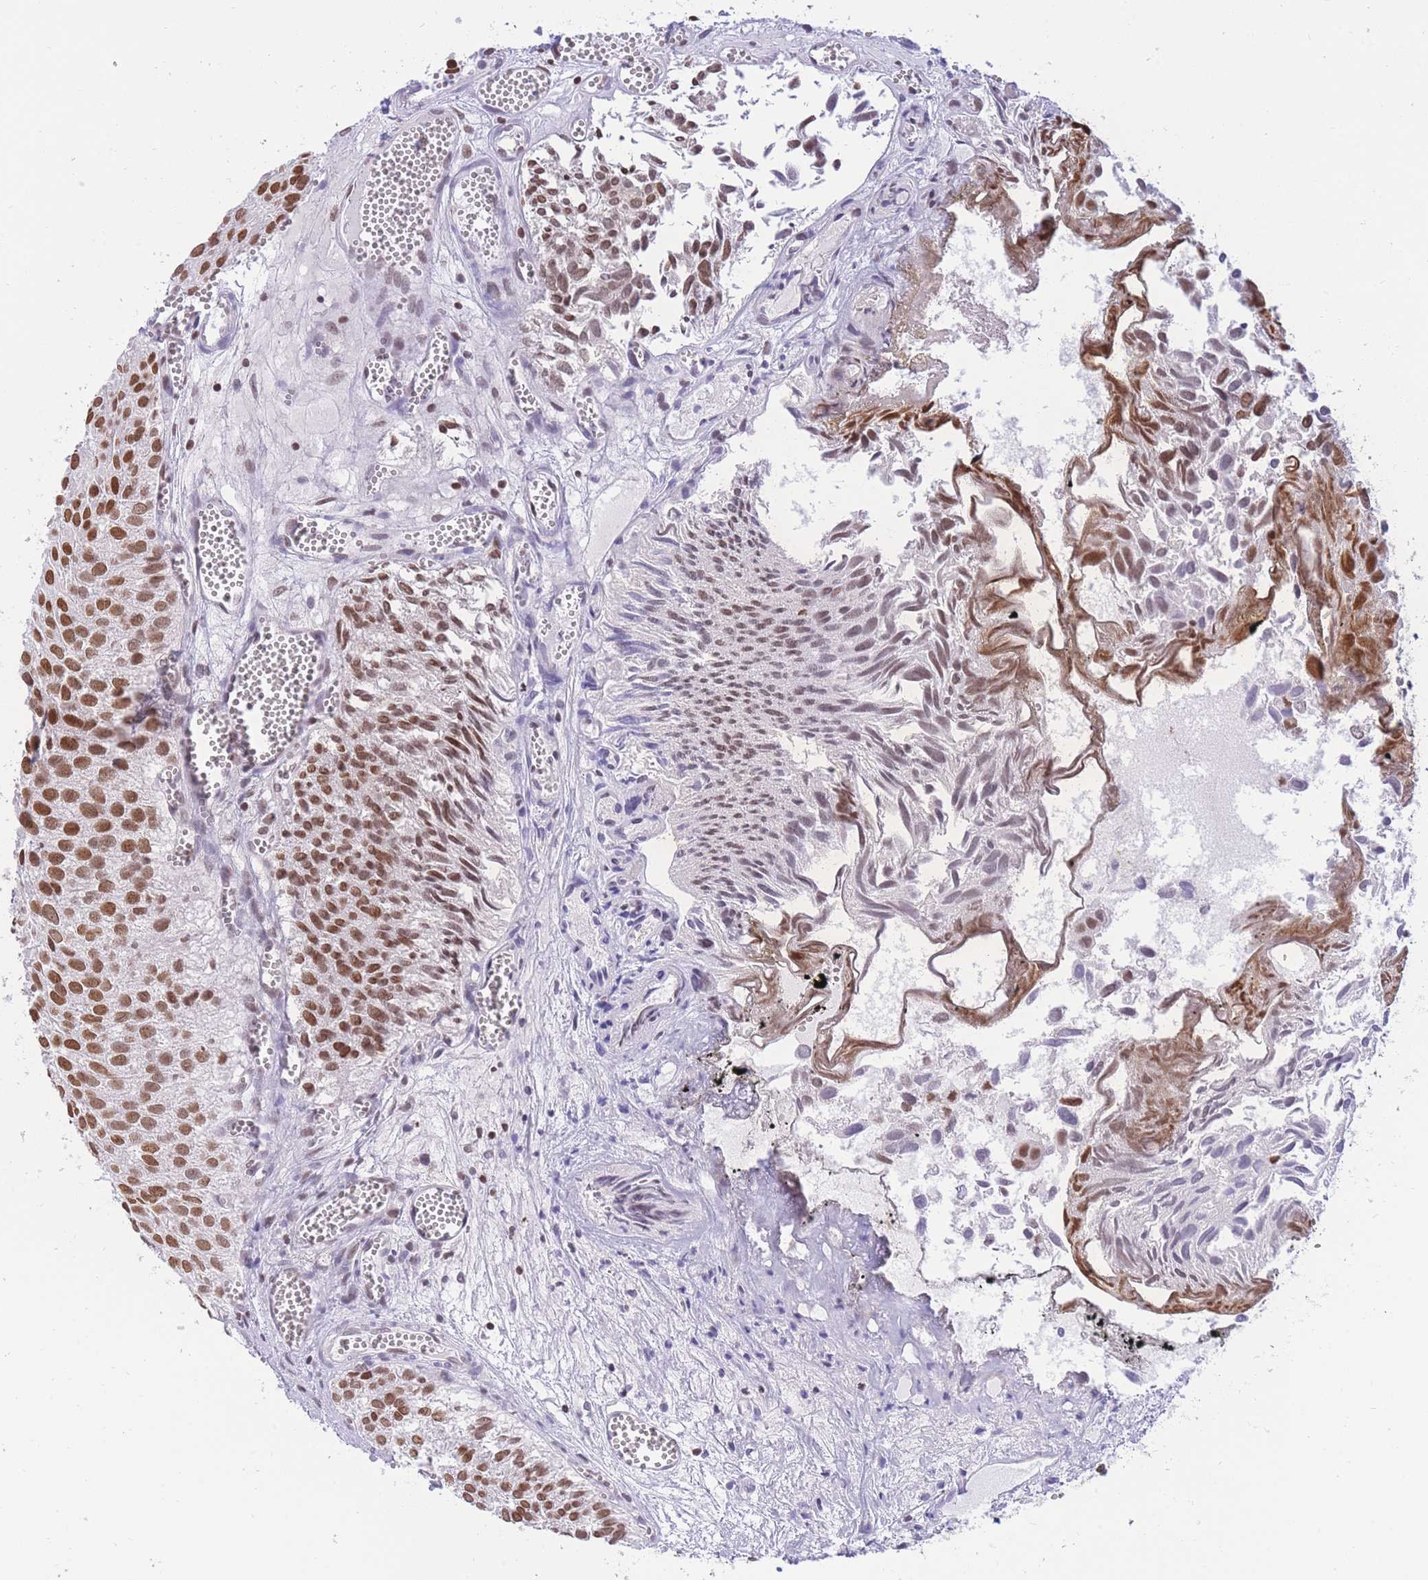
{"staining": {"intensity": "moderate", "quantity": ">75%", "location": "nuclear"}, "tissue": "urothelial cancer", "cell_type": "Tumor cells", "image_type": "cancer", "snomed": [{"axis": "morphology", "description": "Urothelial carcinoma, Low grade"}, {"axis": "topography", "description": "Urinary bladder"}], "caption": "Immunohistochemical staining of urothelial carcinoma (low-grade) demonstrates moderate nuclear protein expression in about >75% of tumor cells.", "gene": "HMGN1", "patient": {"sex": "male", "age": 88}}